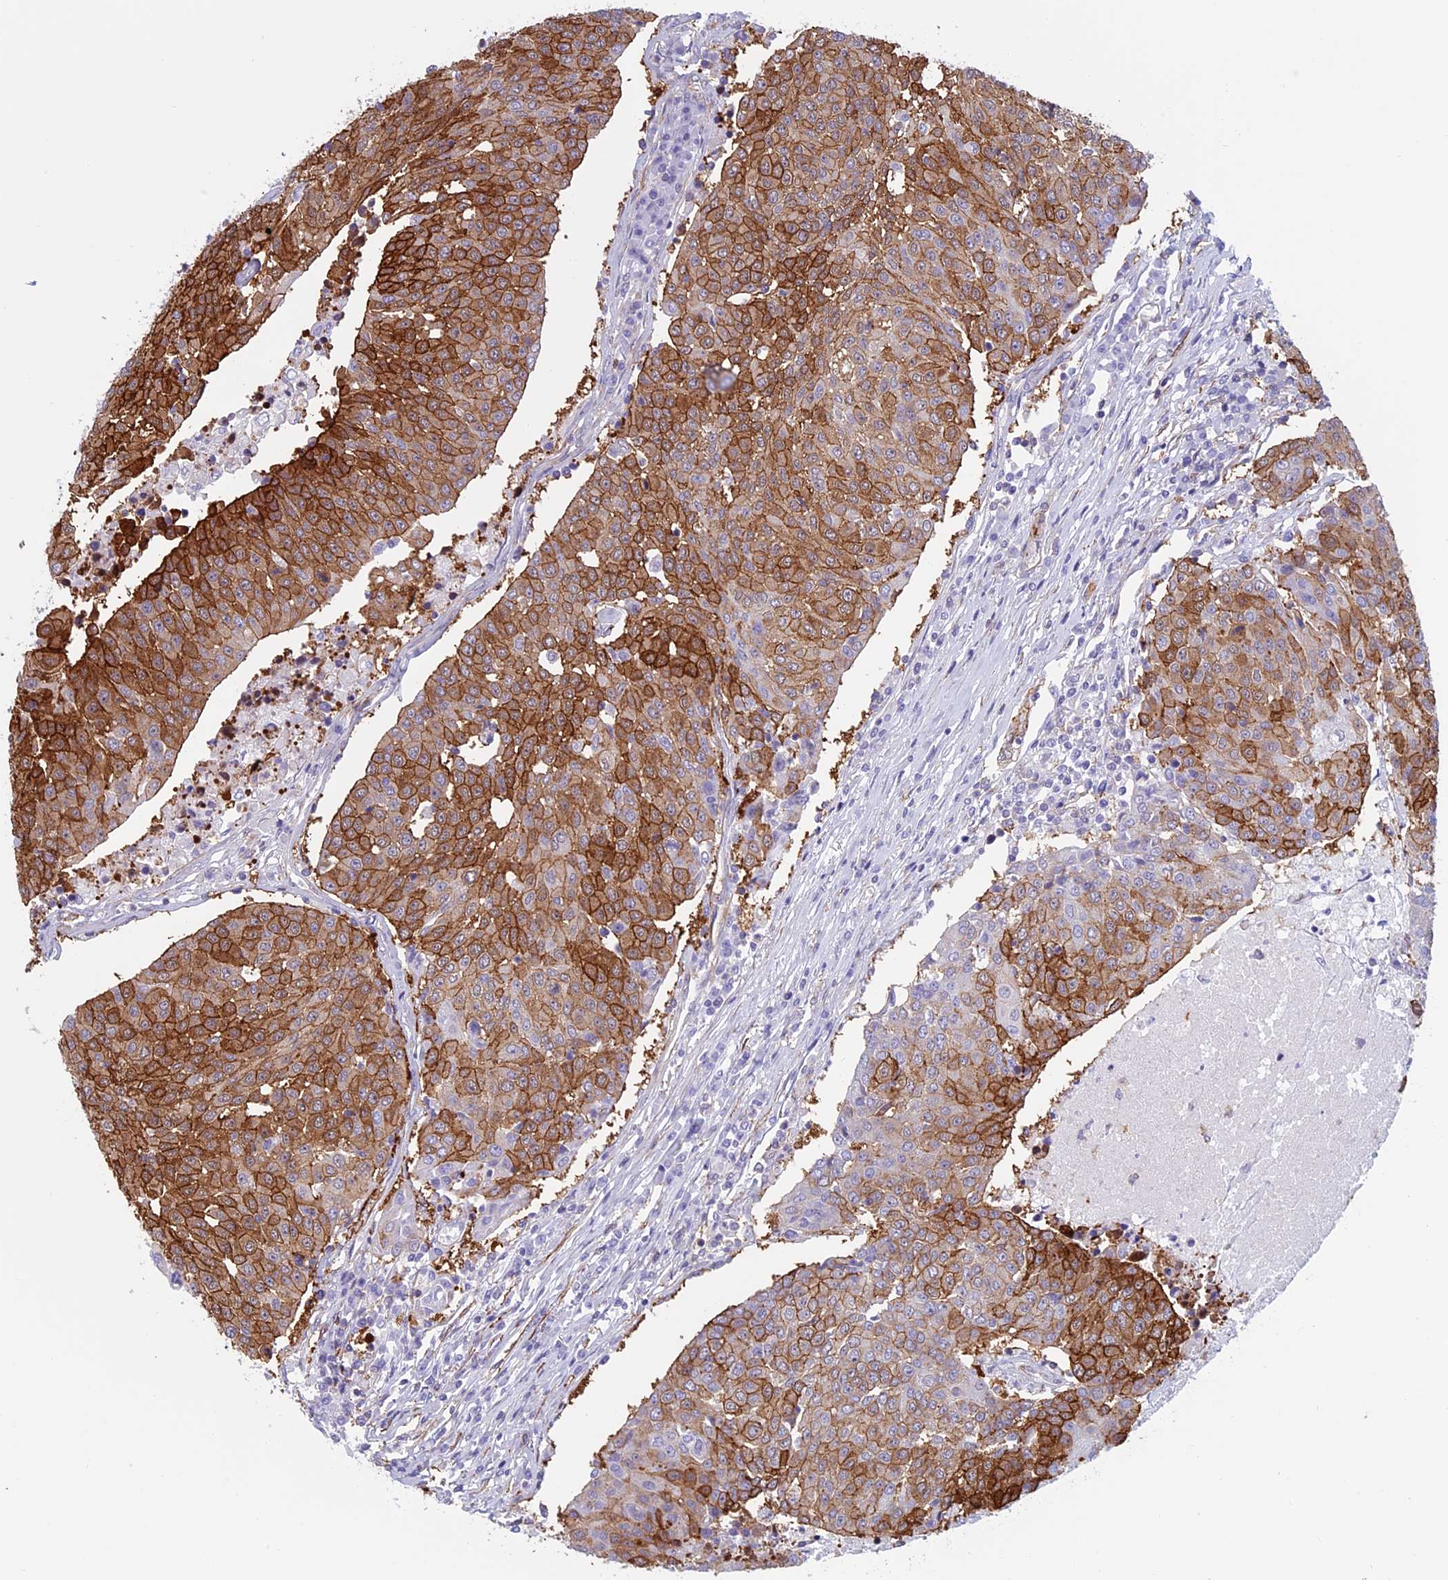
{"staining": {"intensity": "strong", "quantity": ">75%", "location": "cytoplasmic/membranous"}, "tissue": "urothelial cancer", "cell_type": "Tumor cells", "image_type": "cancer", "snomed": [{"axis": "morphology", "description": "Urothelial carcinoma, High grade"}, {"axis": "topography", "description": "Urinary bladder"}], "caption": "This is an image of immunohistochemistry (IHC) staining of high-grade urothelial carcinoma, which shows strong staining in the cytoplasmic/membranous of tumor cells.", "gene": "ANGPTL2", "patient": {"sex": "female", "age": 85}}